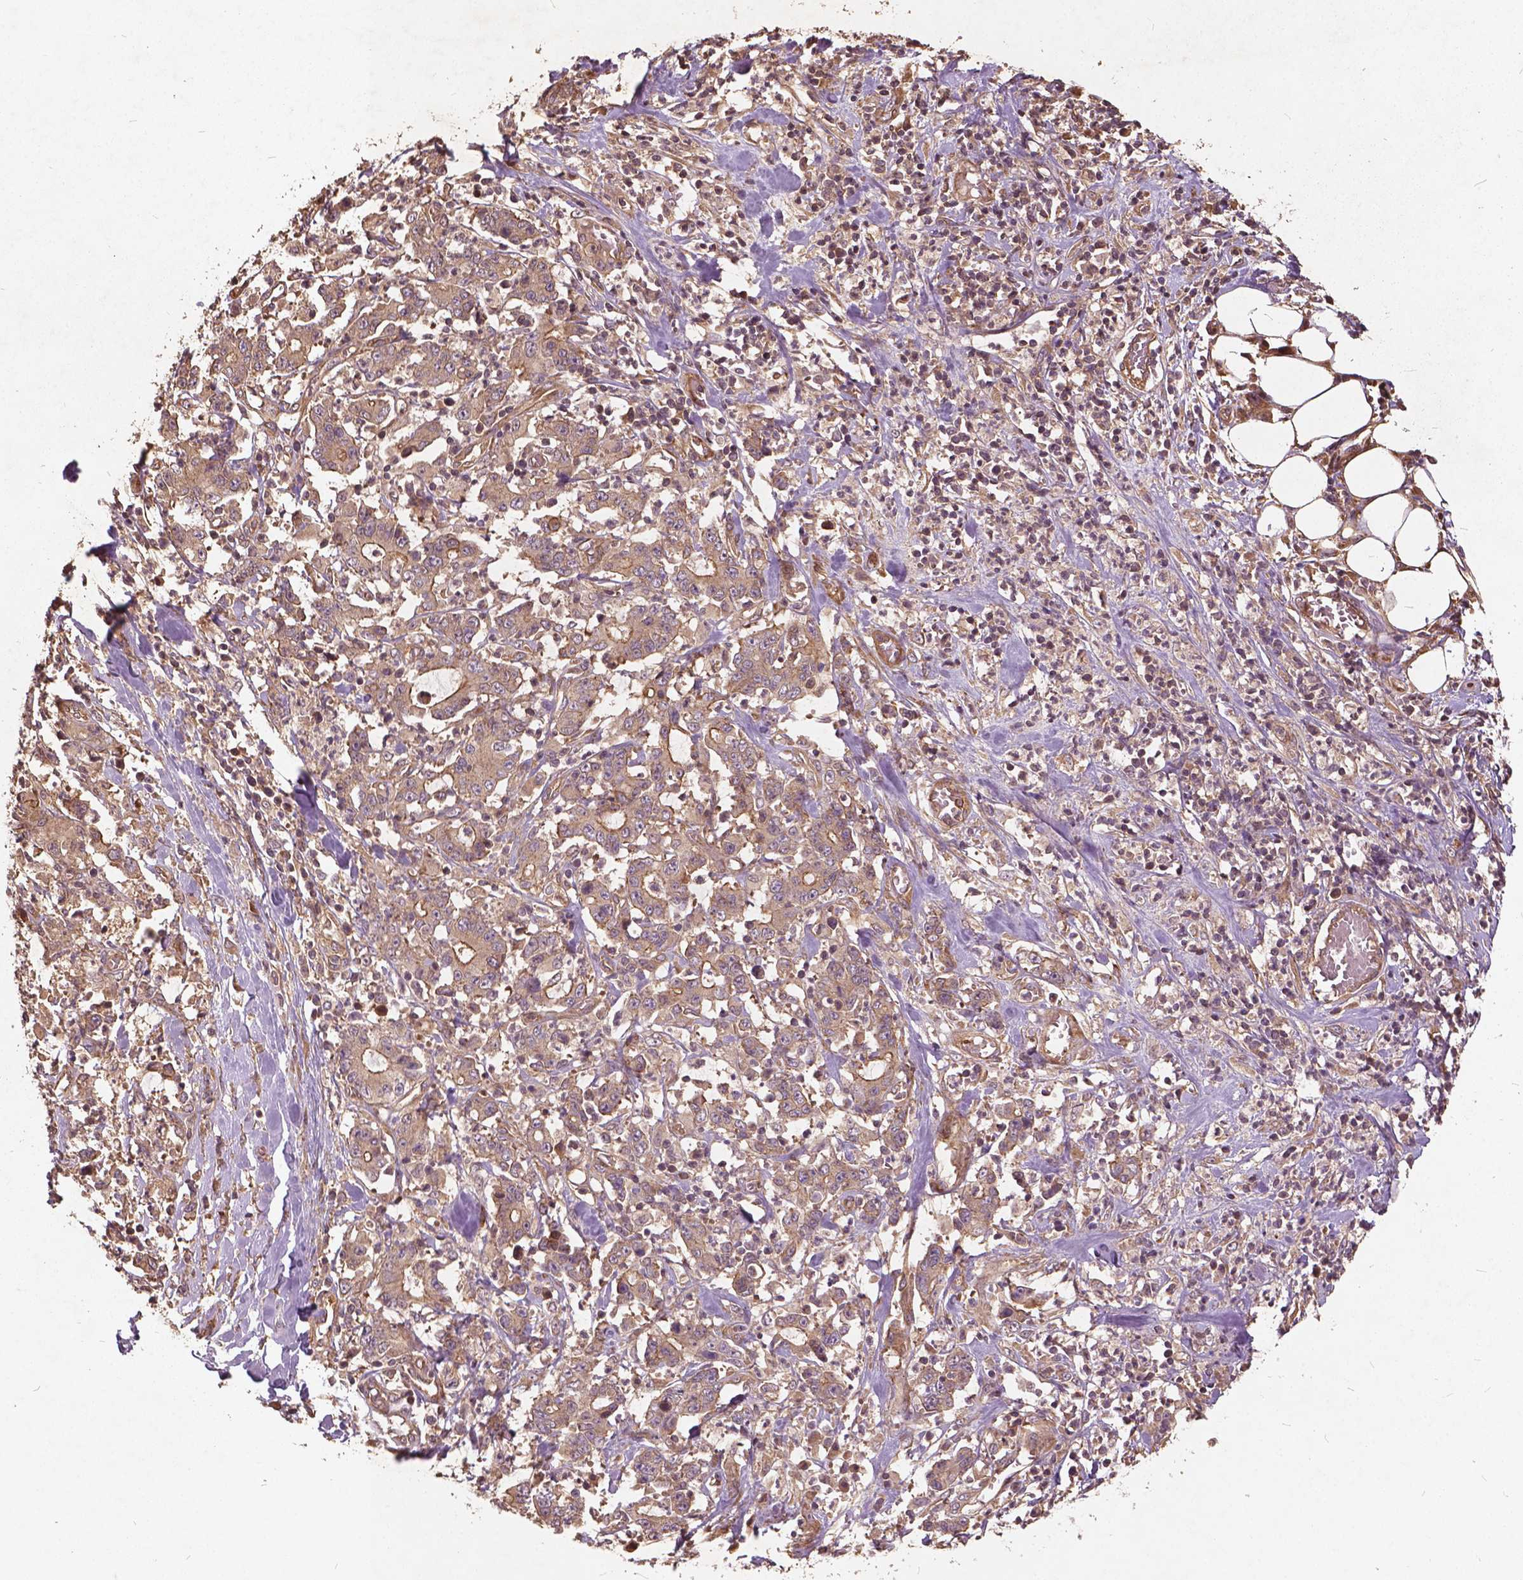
{"staining": {"intensity": "weak", "quantity": ">75%", "location": "cytoplasmic/membranous"}, "tissue": "stomach cancer", "cell_type": "Tumor cells", "image_type": "cancer", "snomed": [{"axis": "morphology", "description": "Adenocarcinoma, NOS"}, {"axis": "topography", "description": "Stomach, upper"}], "caption": "Stomach adenocarcinoma was stained to show a protein in brown. There is low levels of weak cytoplasmic/membranous positivity in about >75% of tumor cells.", "gene": "UBXN2A", "patient": {"sex": "male", "age": 68}}